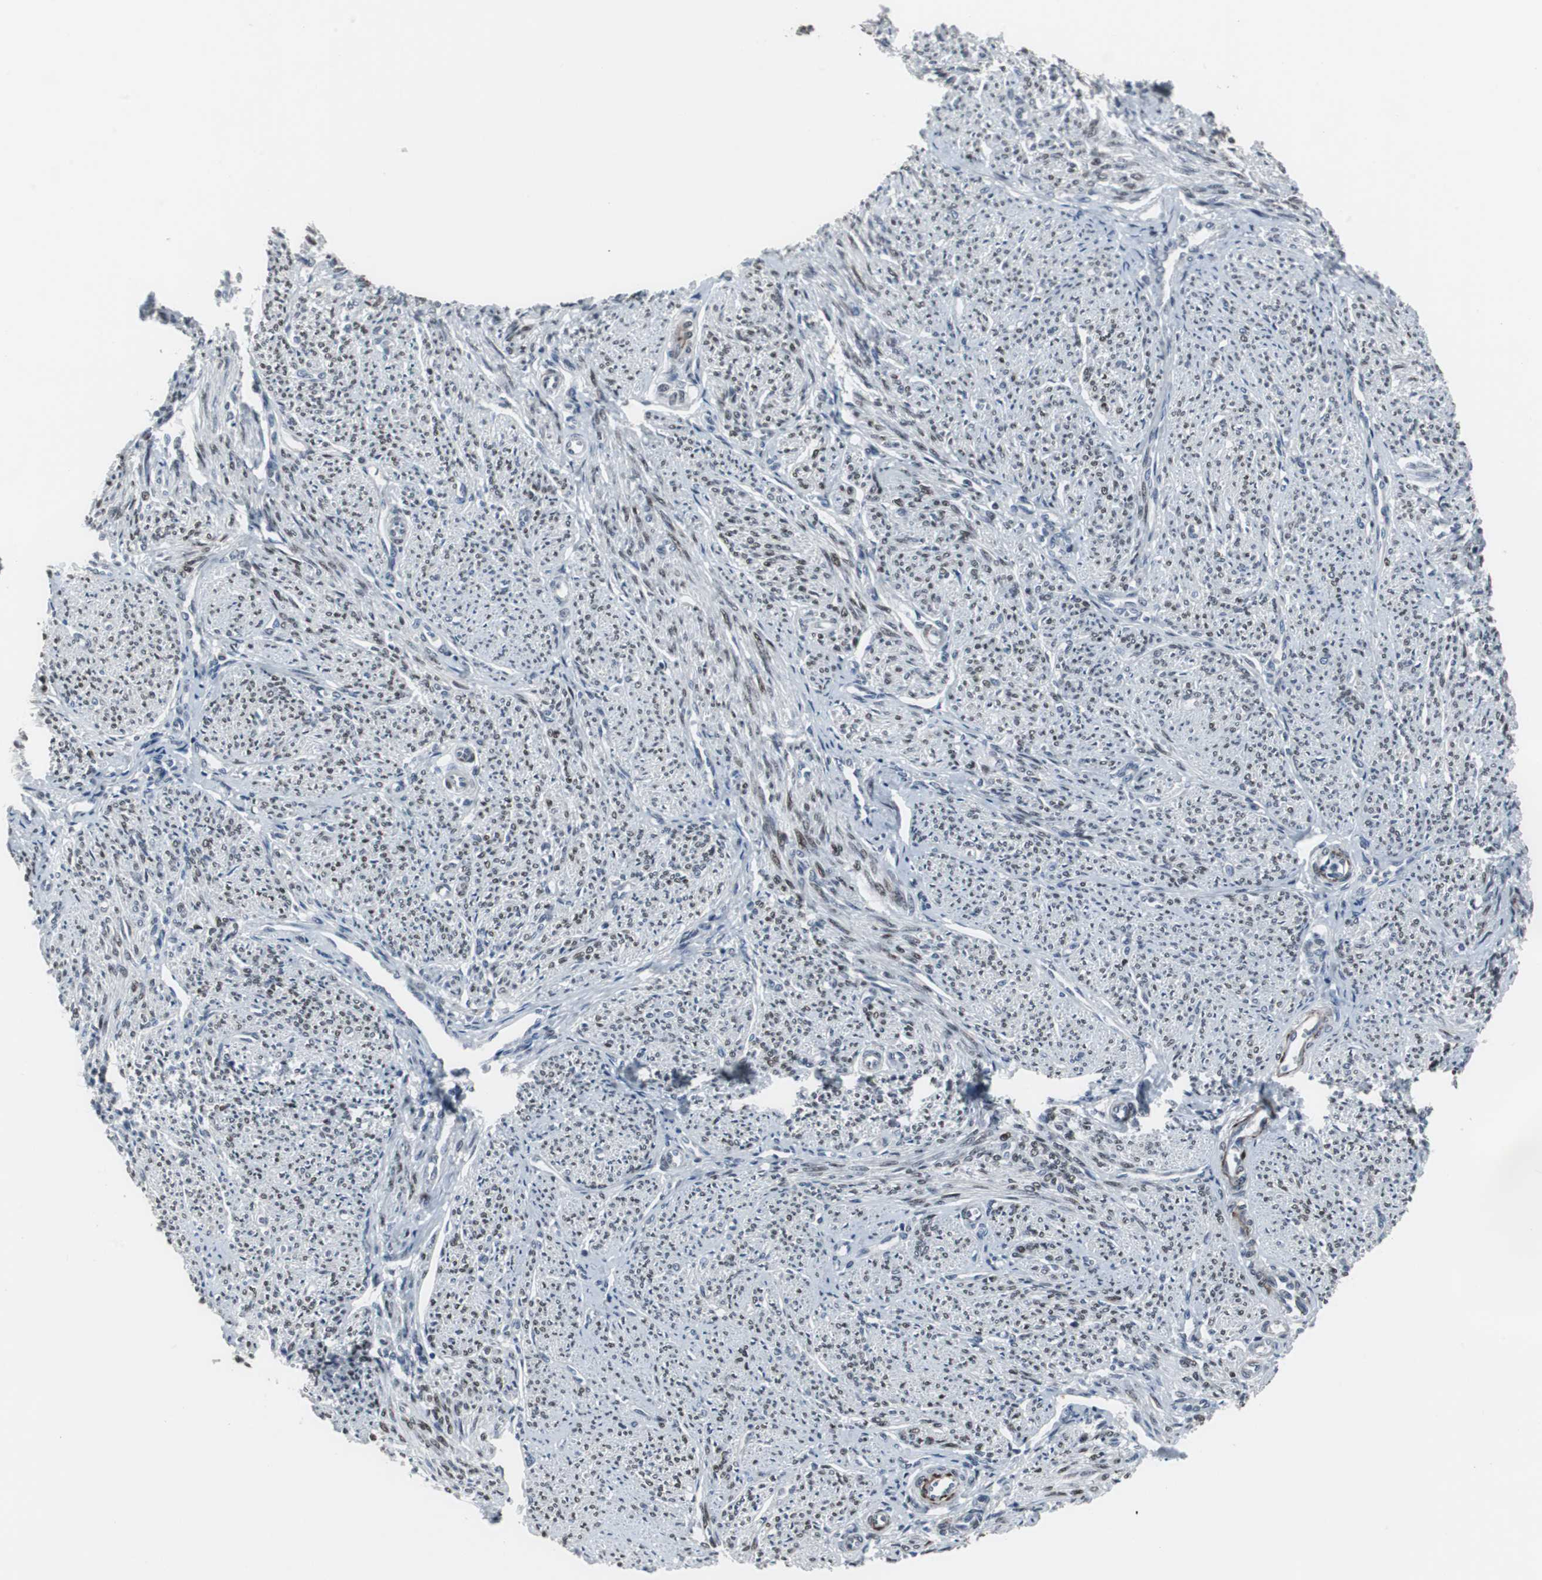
{"staining": {"intensity": "moderate", "quantity": "25%-75%", "location": "nuclear"}, "tissue": "smooth muscle", "cell_type": "Smooth muscle cells", "image_type": "normal", "snomed": [{"axis": "morphology", "description": "Normal tissue, NOS"}, {"axis": "topography", "description": "Smooth muscle"}], "caption": "Smooth muscle stained for a protein (brown) shows moderate nuclear positive expression in about 25%-75% of smooth muscle cells.", "gene": "FOXP4", "patient": {"sex": "female", "age": 65}}